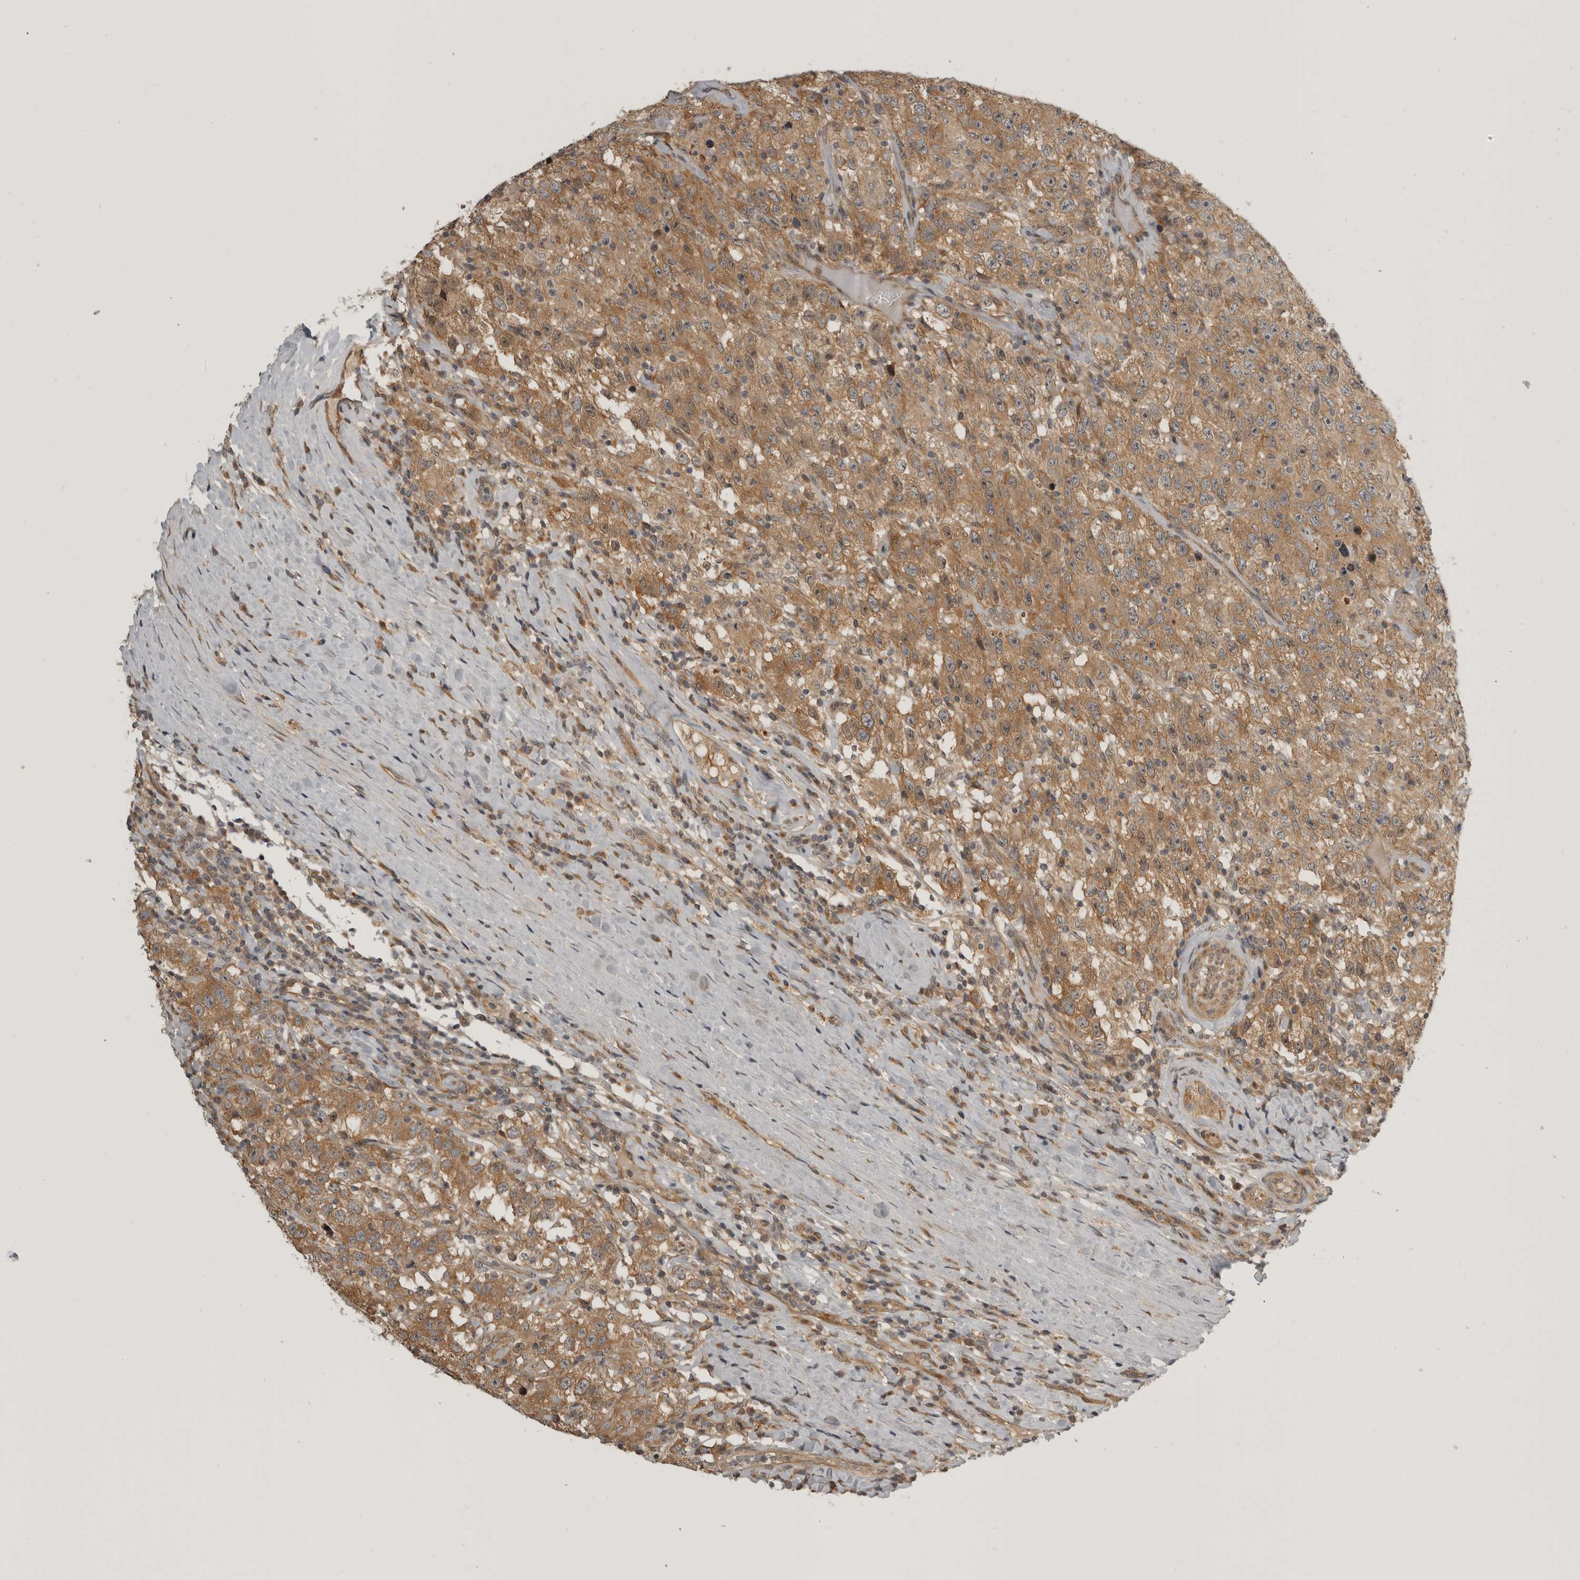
{"staining": {"intensity": "moderate", "quantity": ">75%", "location": "cytoplasmic/membranous"}, "tissue": "testis cancer", "cell_type": "Tumor cells", "image_type": "cancer", "snomed": [{"axis": "morphology", "description": "Seminoma, NOS"}, {"axis": "topography", "description": "Testis"}], "caption": "Immunohistochemistry (DAB) staining of human testis seminoma displays moderate cytoplasmic/membranous protein staining in approximately >75% of tumor cells.", "gene": "CUEDC1", "patient": {"sex": "male", "age": 41}}